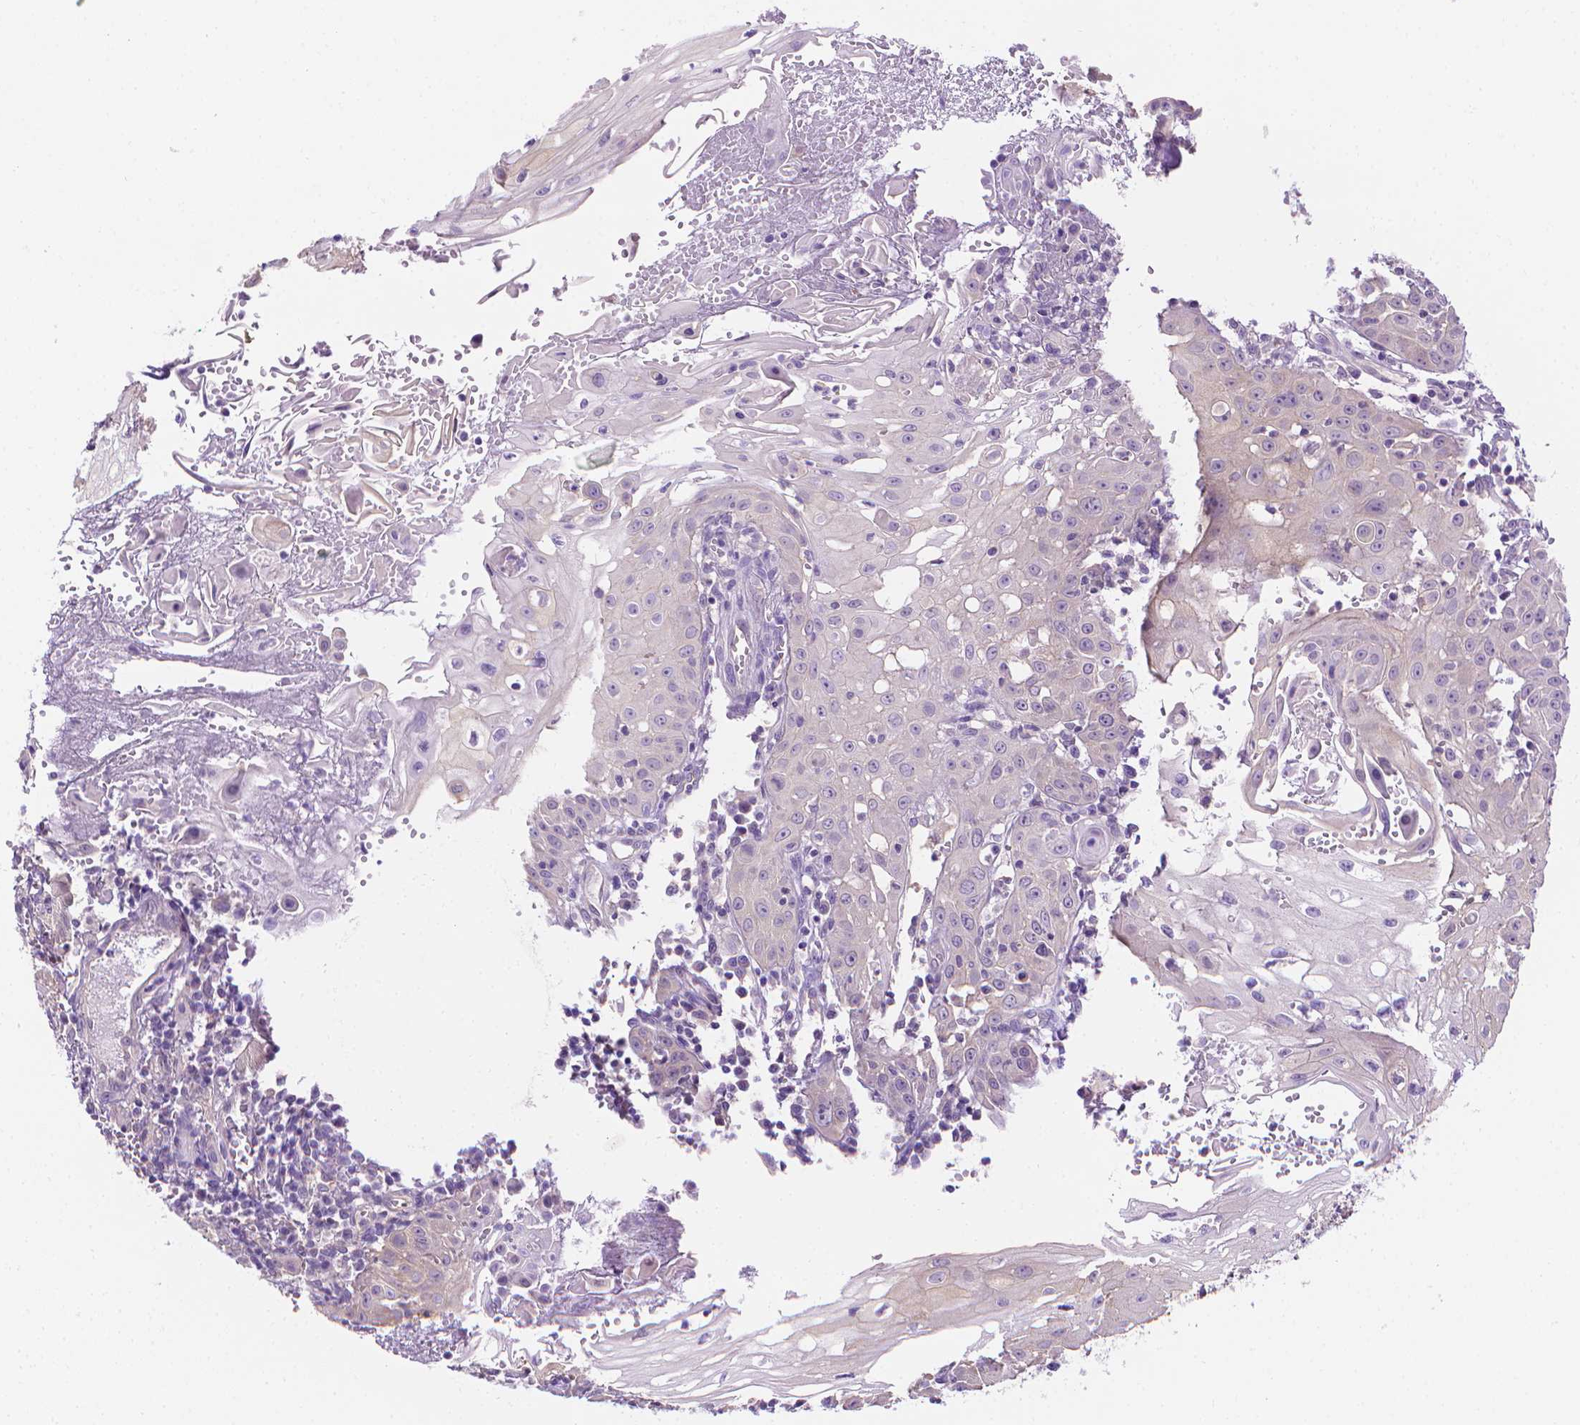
{"staining": {"intensity": "negative", "quantity": "none", "location": "none"}, "tissue": "head and neck cancer", "cell_type": "Tumor cells", "image_type": "cancer", "snomed": [{"axis": "morphology", "description": "Squamous cell carcinoma, NOS"}, {"axis": "topography", "description": "Head-Neck"}], "caption": "High power microscopy photomicrograph of an immunohistochemistry (IHC) histopathology image of squamous cell carcinoma (head and neck), revealing no significant staining in tumor cells. Brightfield microscopy of IHC stained with DAB (3,3'-diaminobenzidine) (brown) and hematoxylin (blue), captured at high magnification.", "gene": "FASN", "patient": {"sex": "female", "age": 80}}